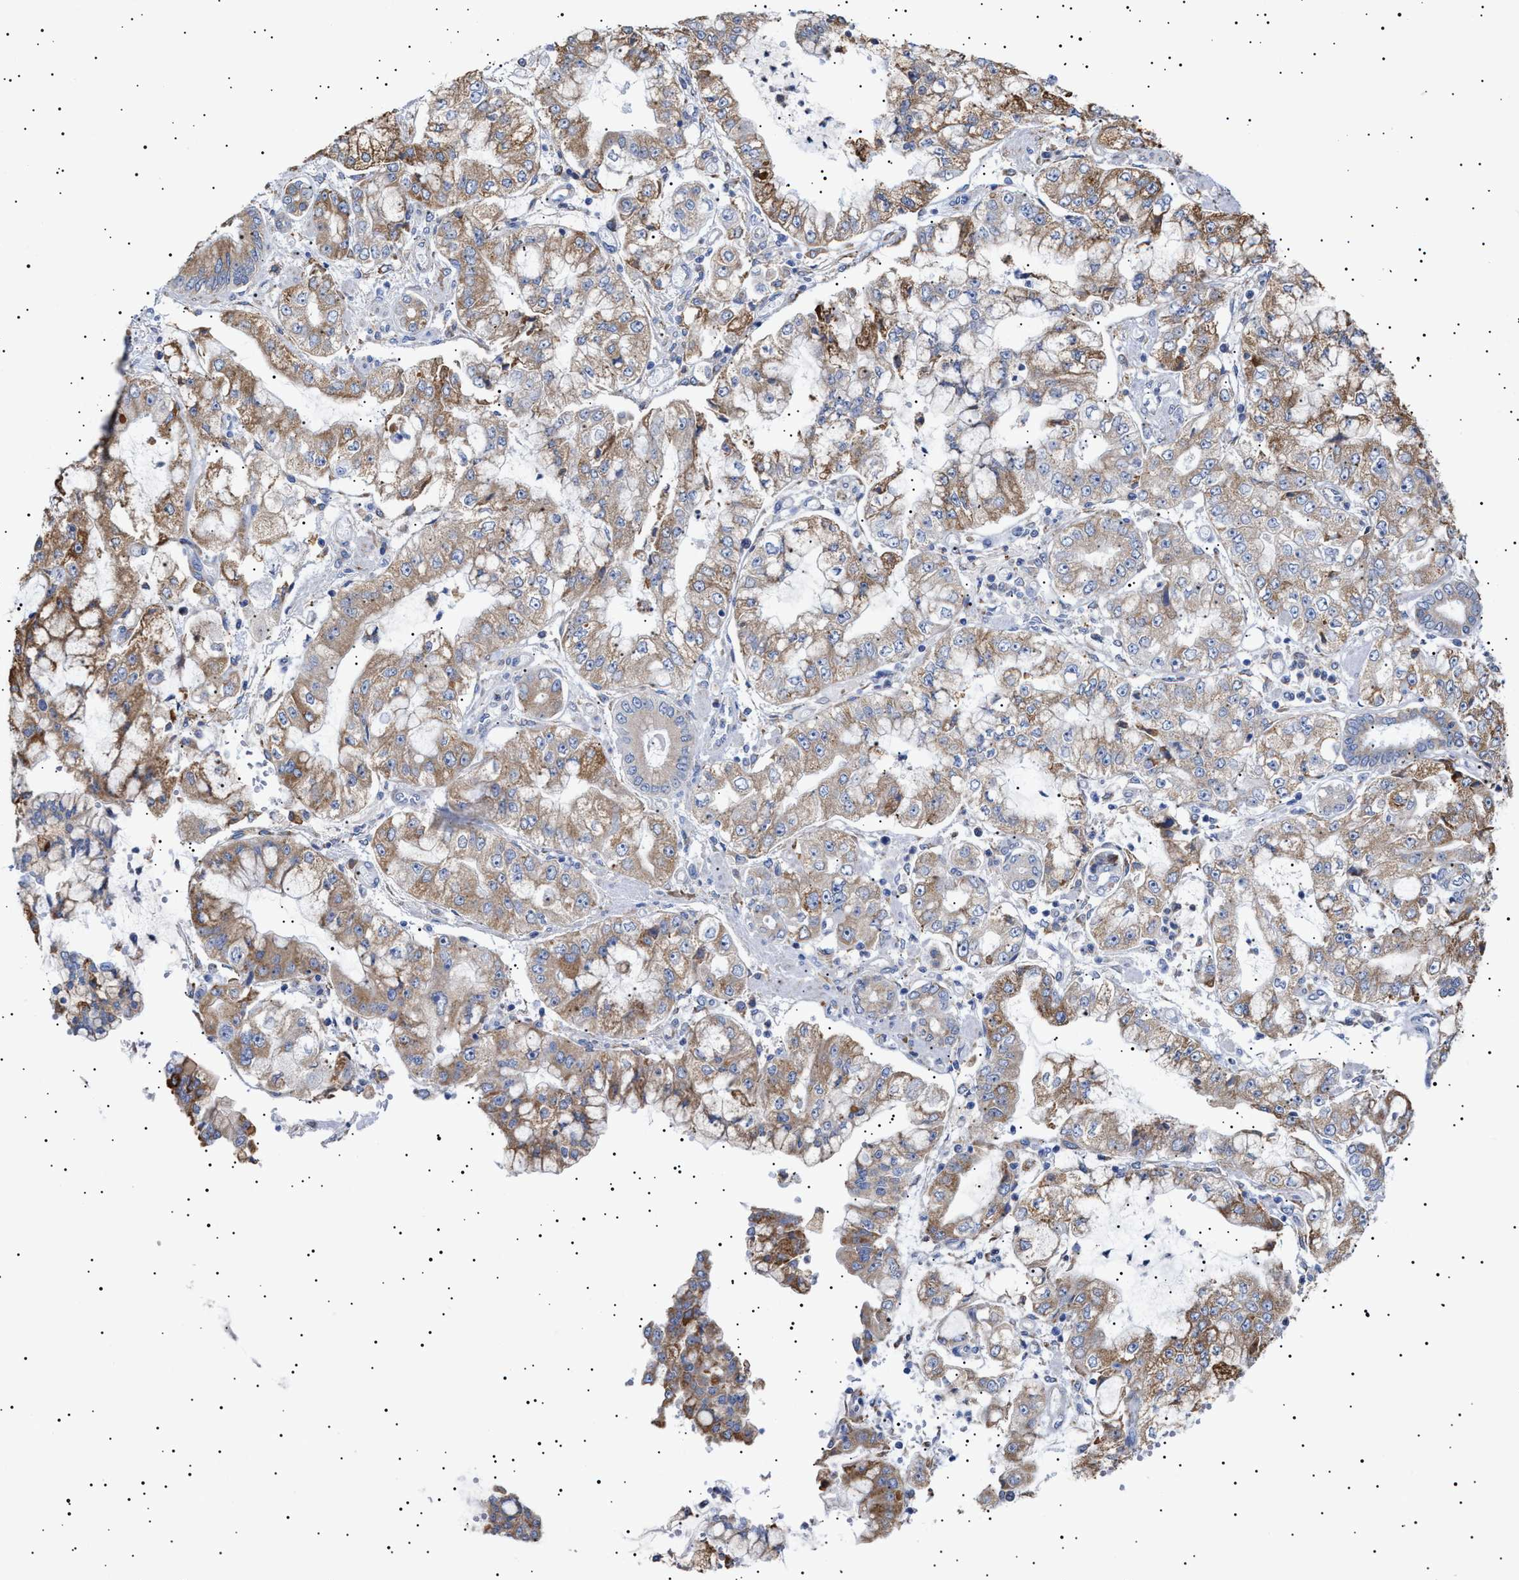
{"staining": {"intensity": "moderate", "quantity": ">75%", "location": "cytoplasmic/membranous"}, "tissue": "stomach cancer", "cell_type": "Tumor cells", "image_type": "cancer", "snomed": [{"axis": "morphology", "description": "Adenocarcinoma, NOS"}, {"axis": "topography", "description": "Stomach"}], "caption": "Protein staining of adenocarcinoma (stomach) tissue displays moderate cytoplasmic/membranous expression in approximately >75% of tumor cells.", "gene": "ERCC6L2", "patient": {"sex": "male", "age": 76}}